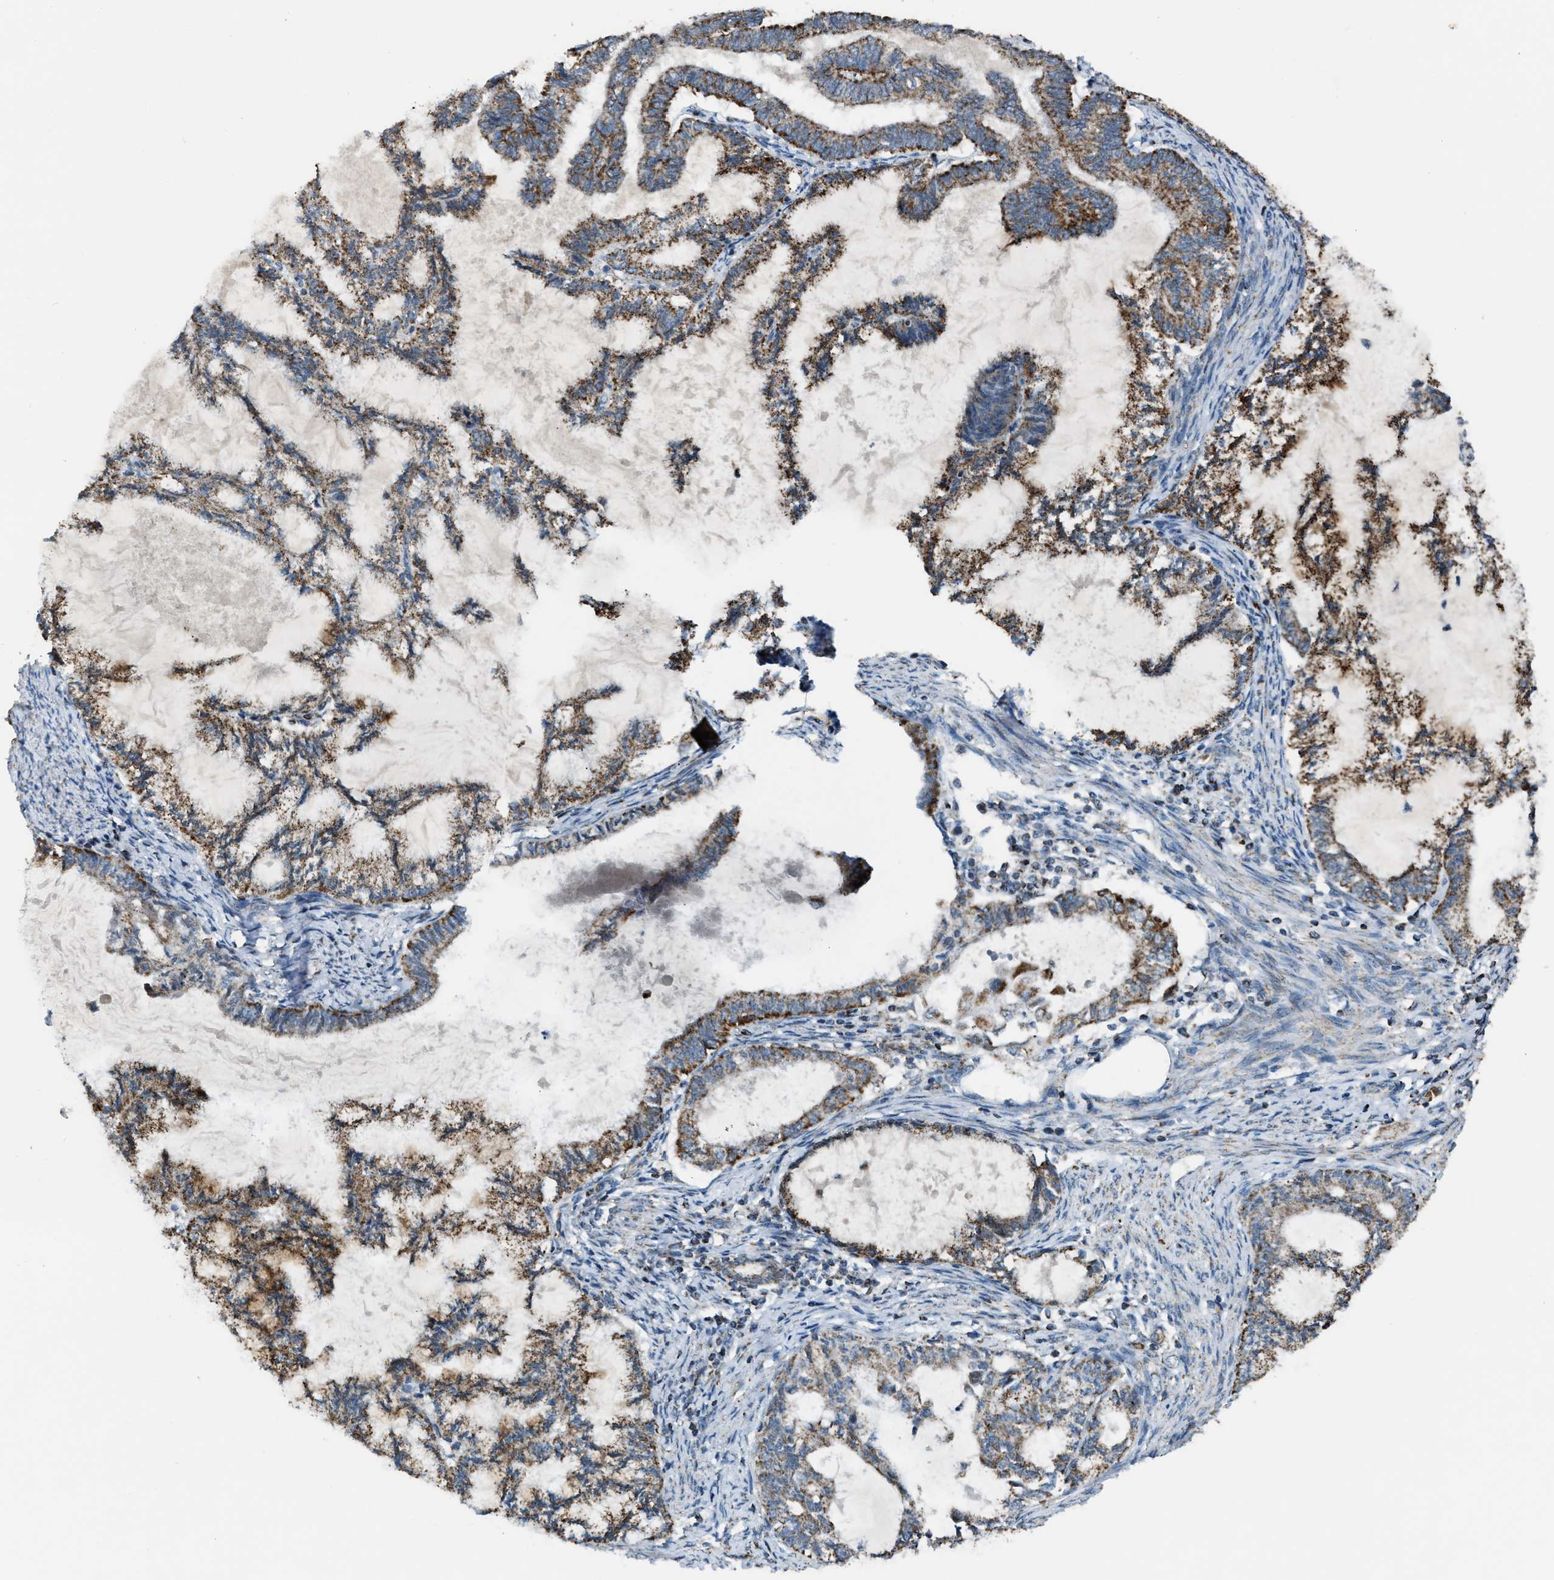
{"staining": {"intensity": "moderate", "quantity": ">75%", "location": "cytoplasmic/membranous"}, "tissue": "endometrial cancer", "cell_type": "Tumor cells", "image_type": "cancer", "snomed": [{"axis": "morphology", "description": "Adenocarcinoma, NOS"}, {"axis": "topography", "description": "Endometrium"}], "caption": "This image displays IHC staining of endometrial adenocarcinoma, with medium moderate cytoplasmic/membranous expression in approximately >75% of tumor cells.", "gene": "CHN2", "patient": {"sex": "female", "age": 86}}